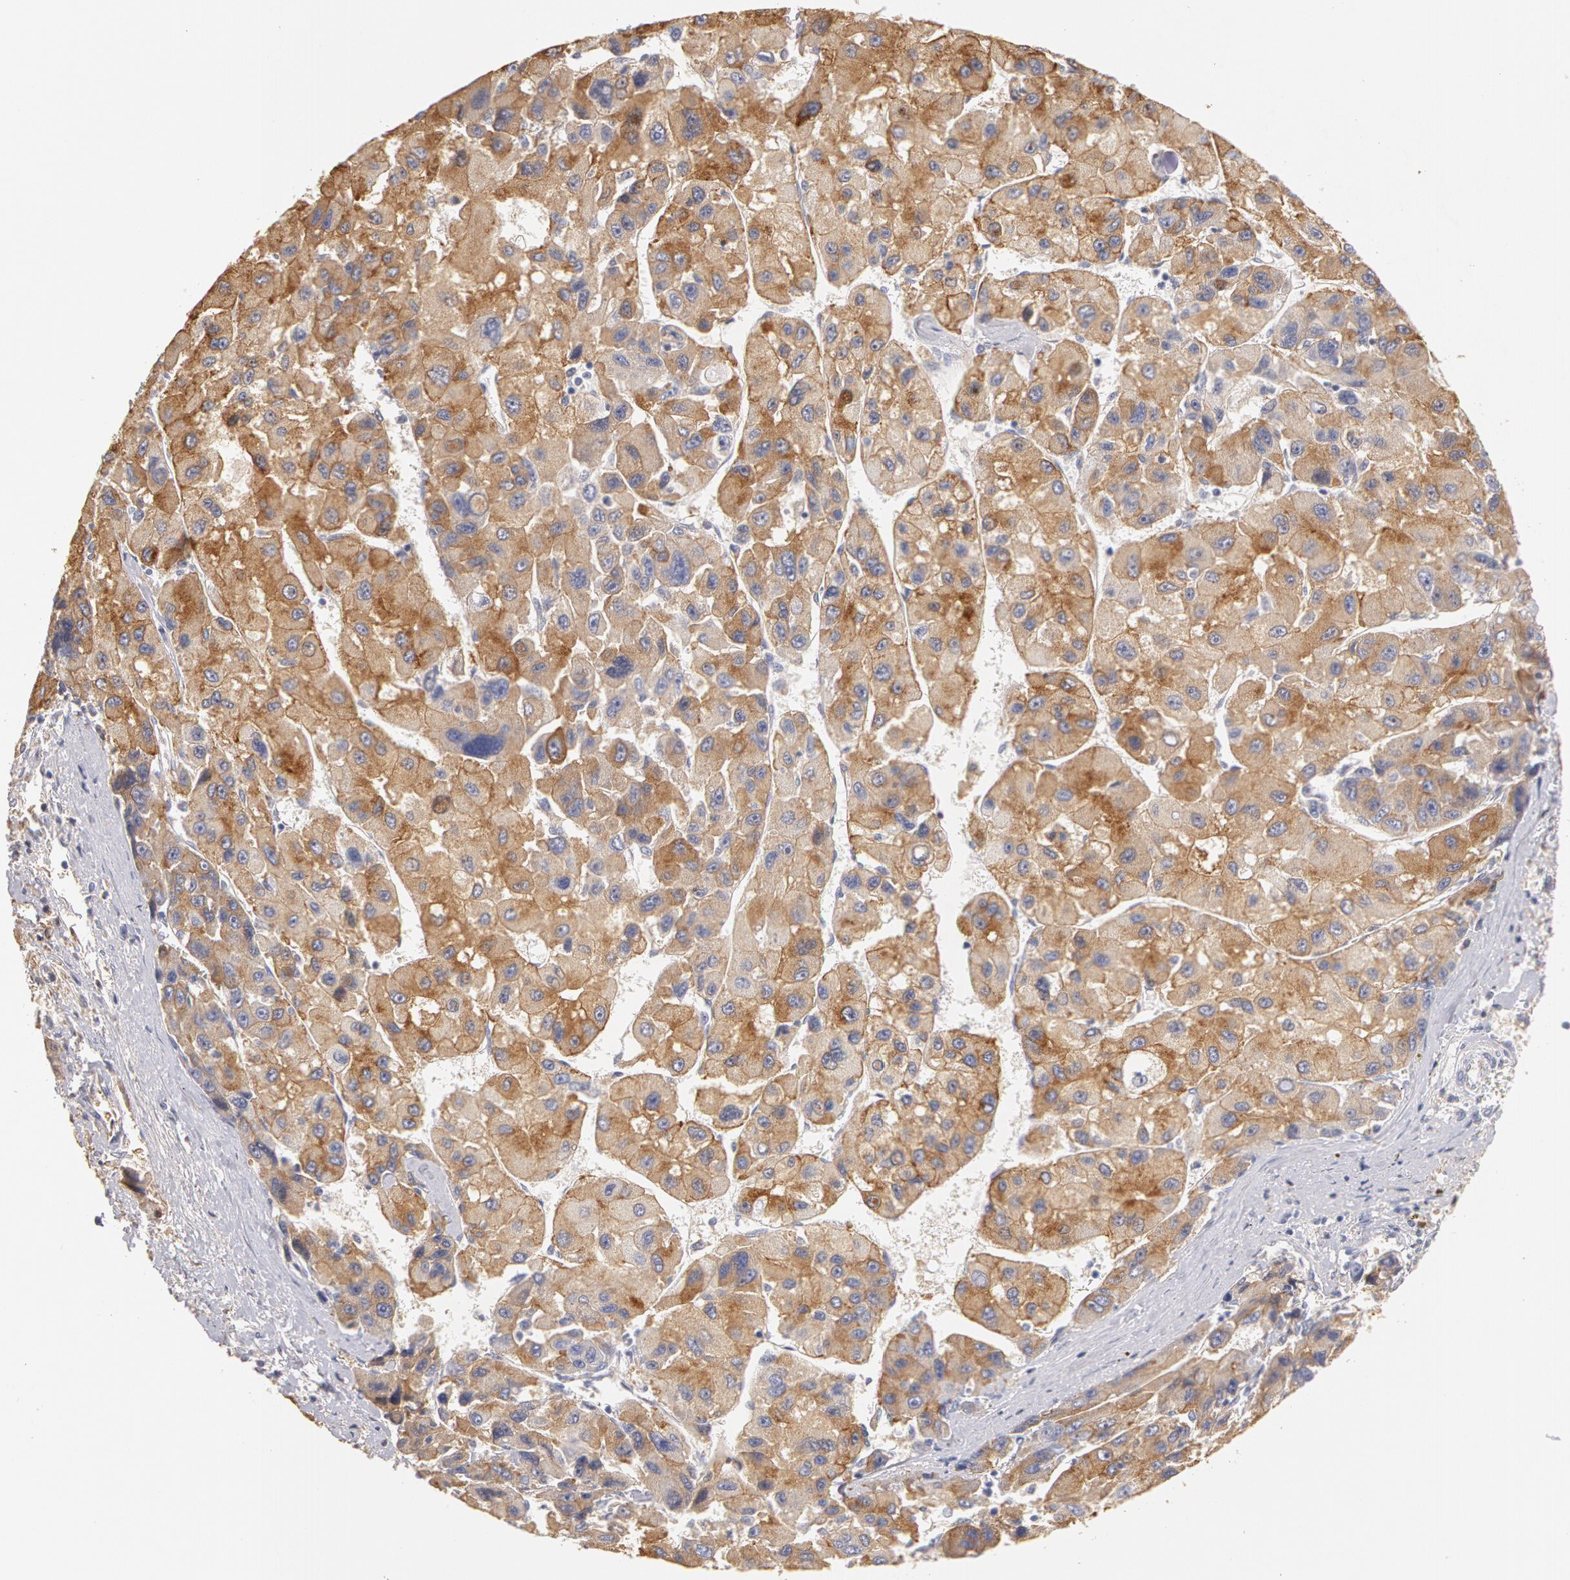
{"staining": {"intensity": "moderate", "quantity": "25%-75%", "location": "cytoplasmic/membranous"}, "tissue": "liver cancer", "cell_type": "Tumor cells", "image_type": "cancer", "snomed": [{"axis": "morphology", "description": "Carcinoma, Hepatocellular, NOS"}, {"axis": "topography", "description": "Liver"}], "caption": "Immunohistochemical staining of liver cancer shows moderate cytoplasmic/membranous protein positivity in about 25%-75% of tumor cells.", "gene": "TF", "patient": {"sex": "male", "age": 64}}